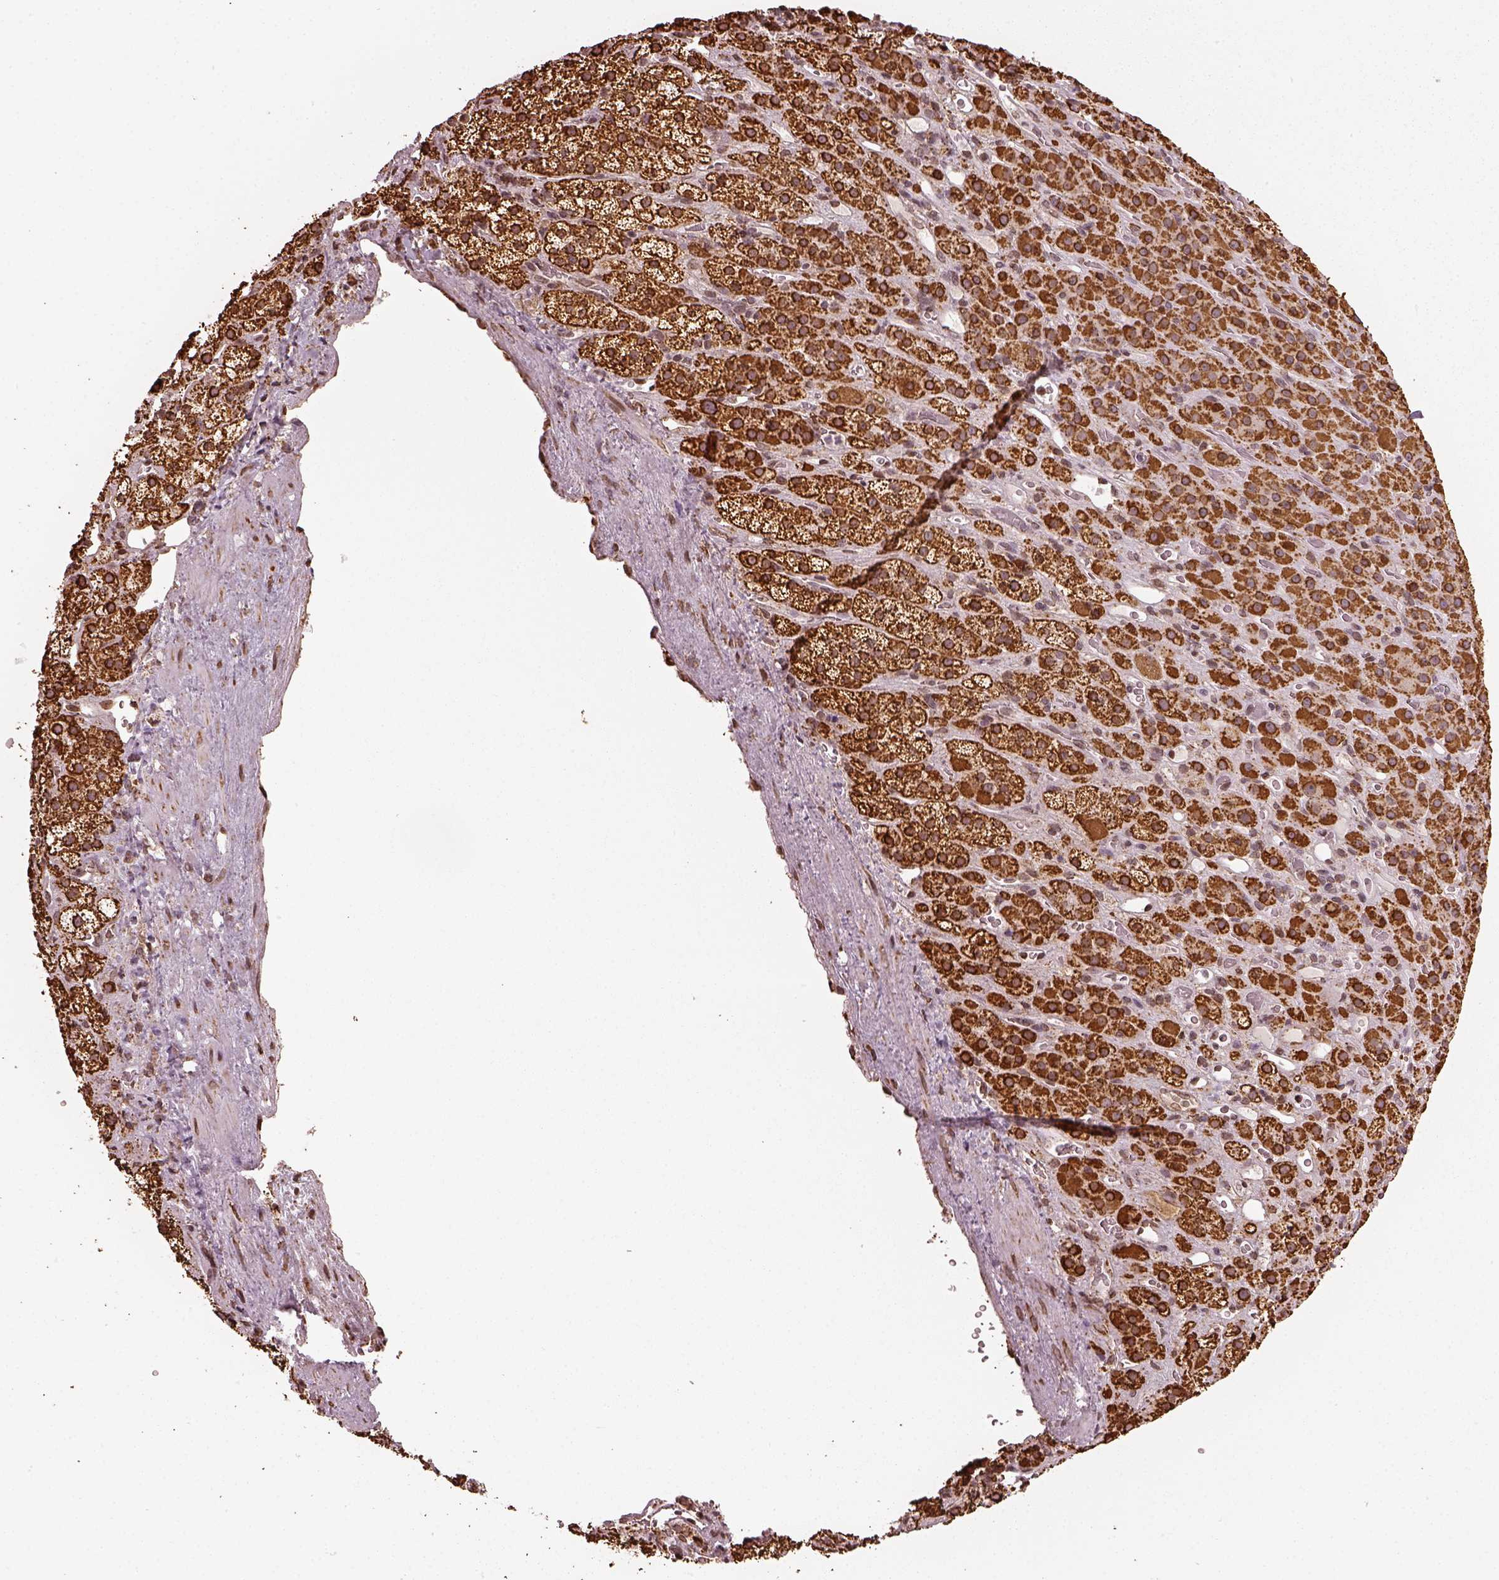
{"staining": {"intensity": "moderate", "quantity": ">75%", "location": "cytoplasmic/membranous"}, "tissue": "adrenal gland", "cell_type": "Glandular cells", "image_type": "normal", "snomed": [{"axis": "morphology", "description": "Normal tissue, NOS"}, {"axis": "topography", "description": "Adrenal gland"}], "caption": "The histopathology image reveals staining of benign adrenal gland, revealing moderate cytoplasmic/membranous protein positivity (brown color) within glandular cells.", "gene": "ACOT2", "patient": {"sex": "male", "age": 57}}